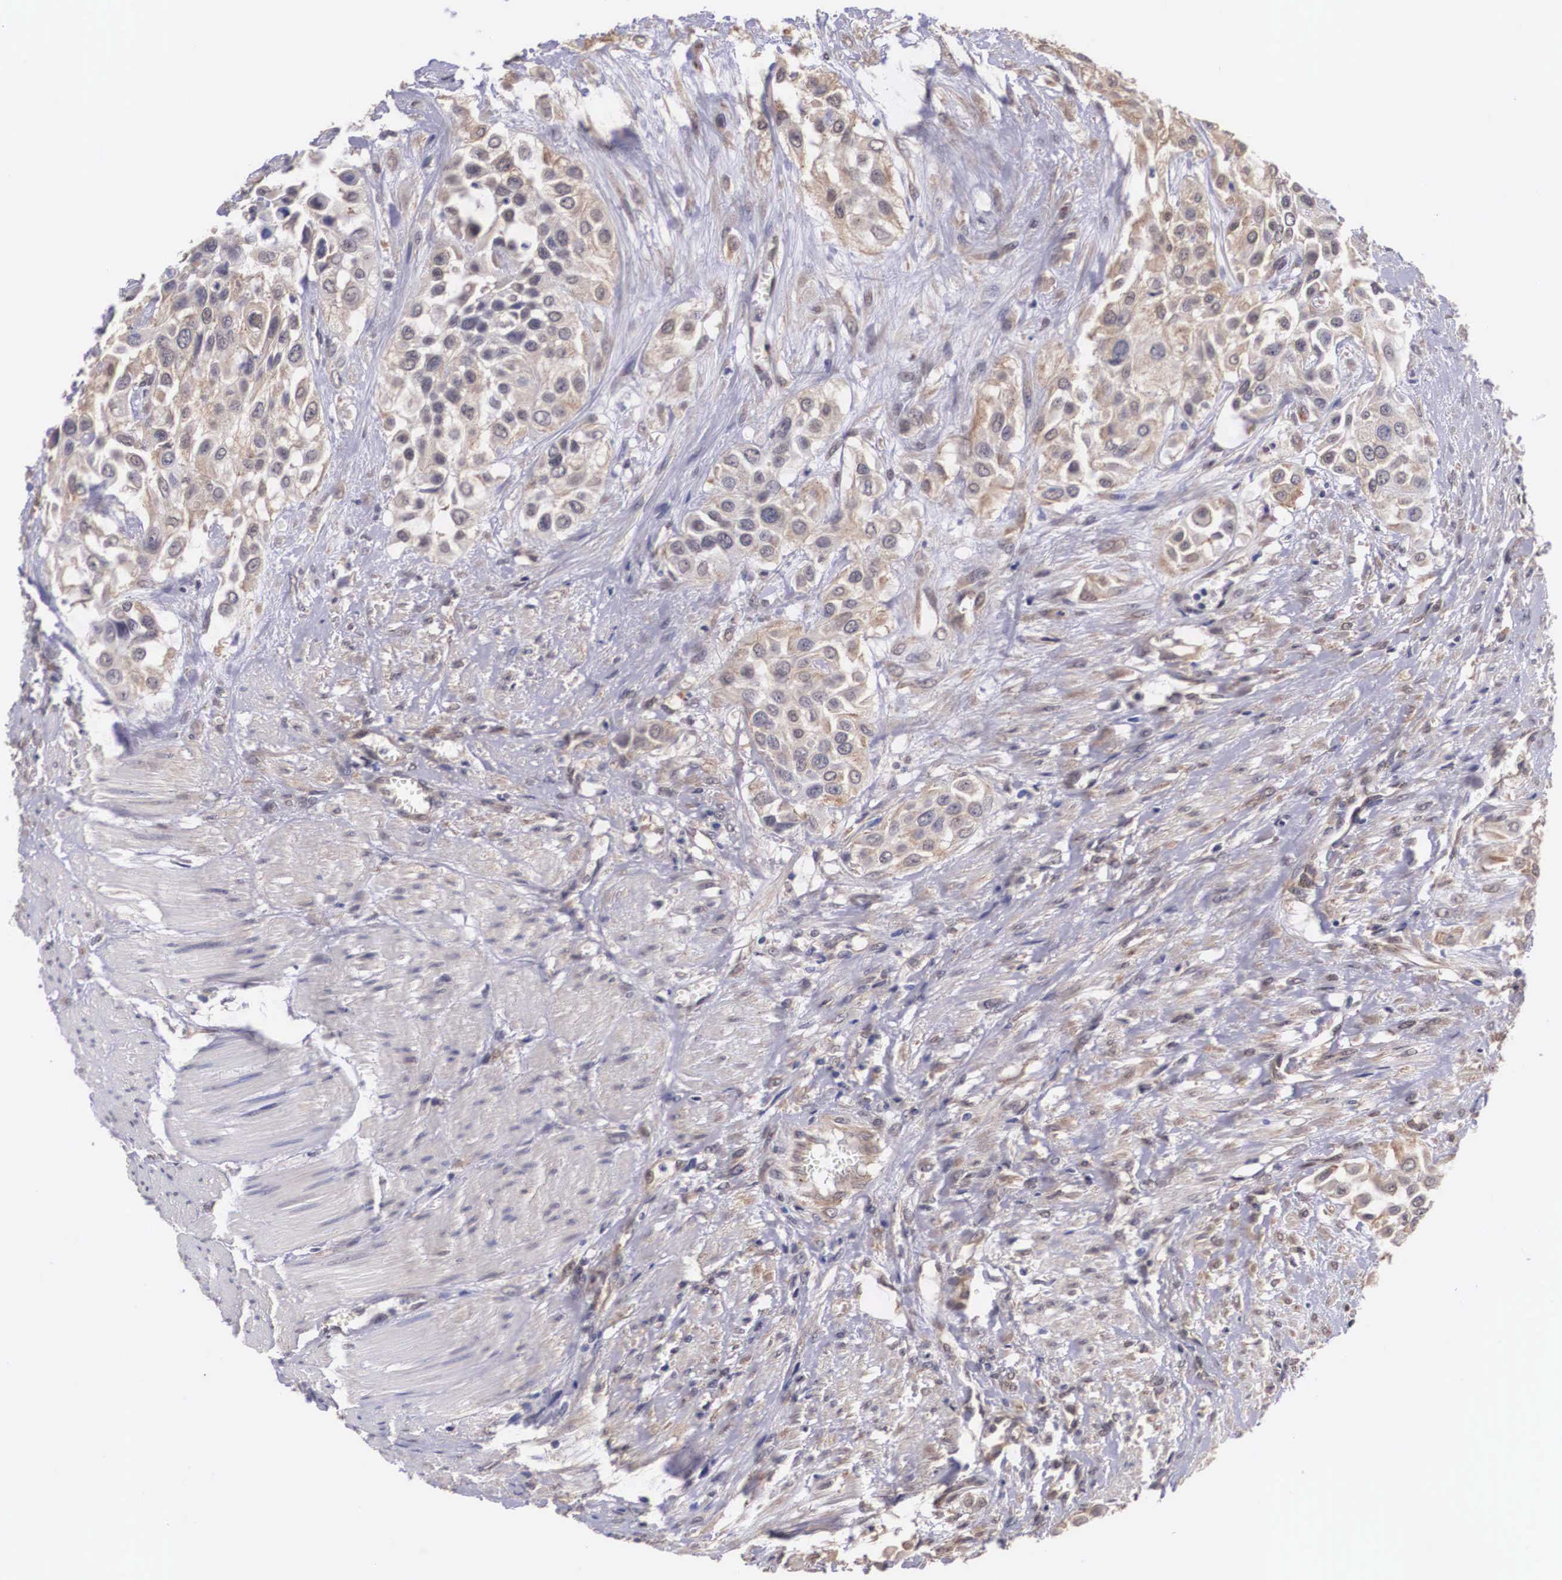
{"staining": {"intensity": "weak", "quantity": "25%-75%", "location": "cytoplasmic/membranous"}, "tissue": "urothelial cancer", "cell_type": "Tumor cells", "image_type": "cancer", "snomed": [{"axis": "morphology", "description": "Urothelial carcinoma, High grade"}, {"axis": "topography", "description": "Urinary bladder"}], "caption": "This micrograph displays high-grade urothelial carcinoma stained with immunohistochemistry to label a protein in brown. The cytoplasmic/membranous of tumor cells show weak positivity for the protein. Nuclei are counter-stained blue.", "gene": "OTX2", "patient": {"sex": "male", "age": 57}}